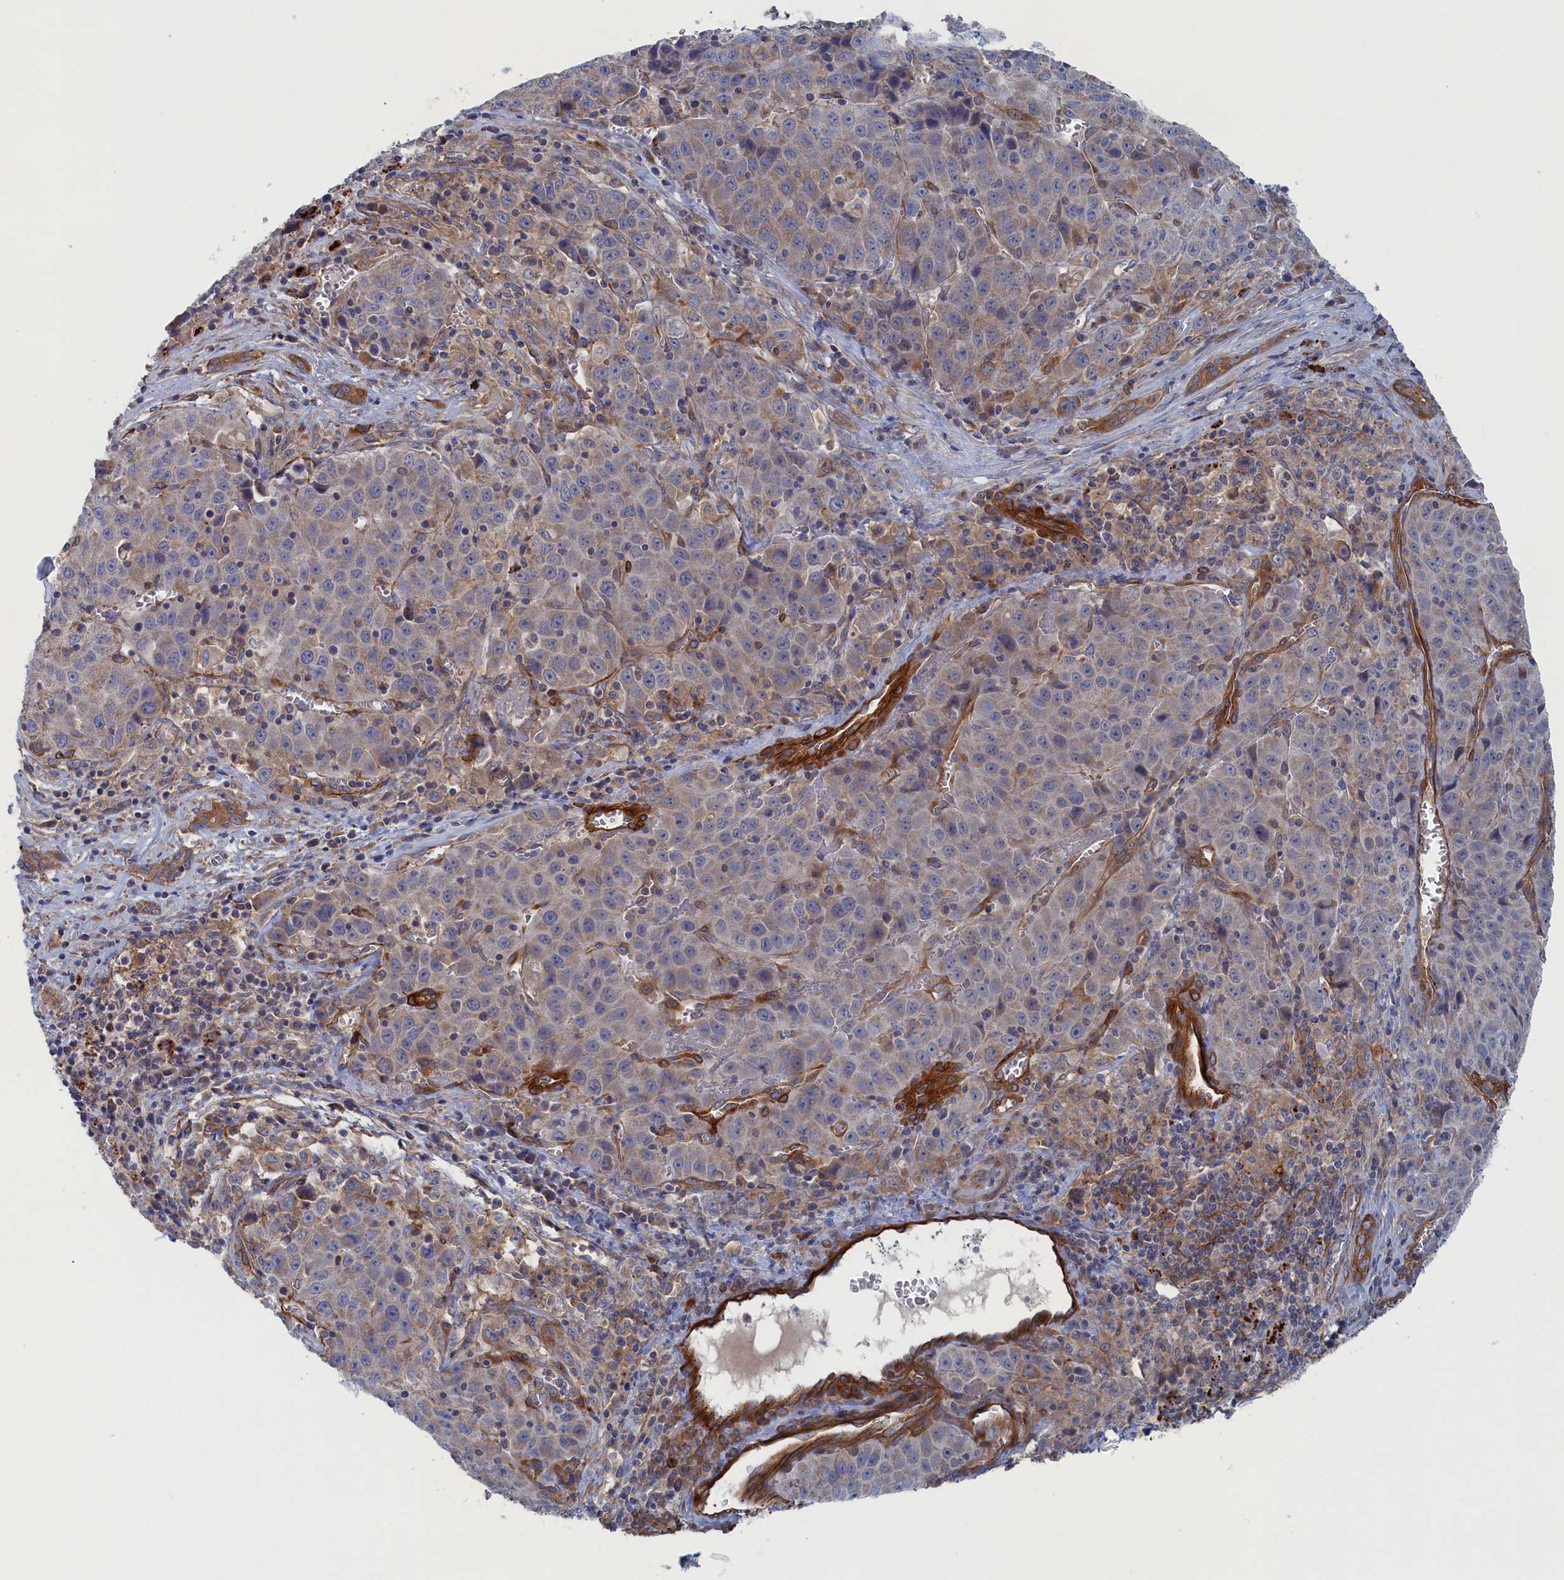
{"staining": {"intensity": "weak", "quantity": "<25%", "location": "cytoplasmic/membranous"}, "tissue": "liver cancer", "cell_type": "Tumor cells", "image_type": "cancer", "snomed": [{"axis": "morphology", "description": "Carcinoma, Hepatocellular, NOS"}, {"axis": "topography", "description": "Liver"}], "caption": "A high-resolution photomicrograph shows immunohistochemistry (IHC) staining of liver cancer, which displays no significant expression in tumor cells. Nuclei are stained in blue.", "gene": "FILIP1L", "patient": {"sex": "female", "age": 53}}